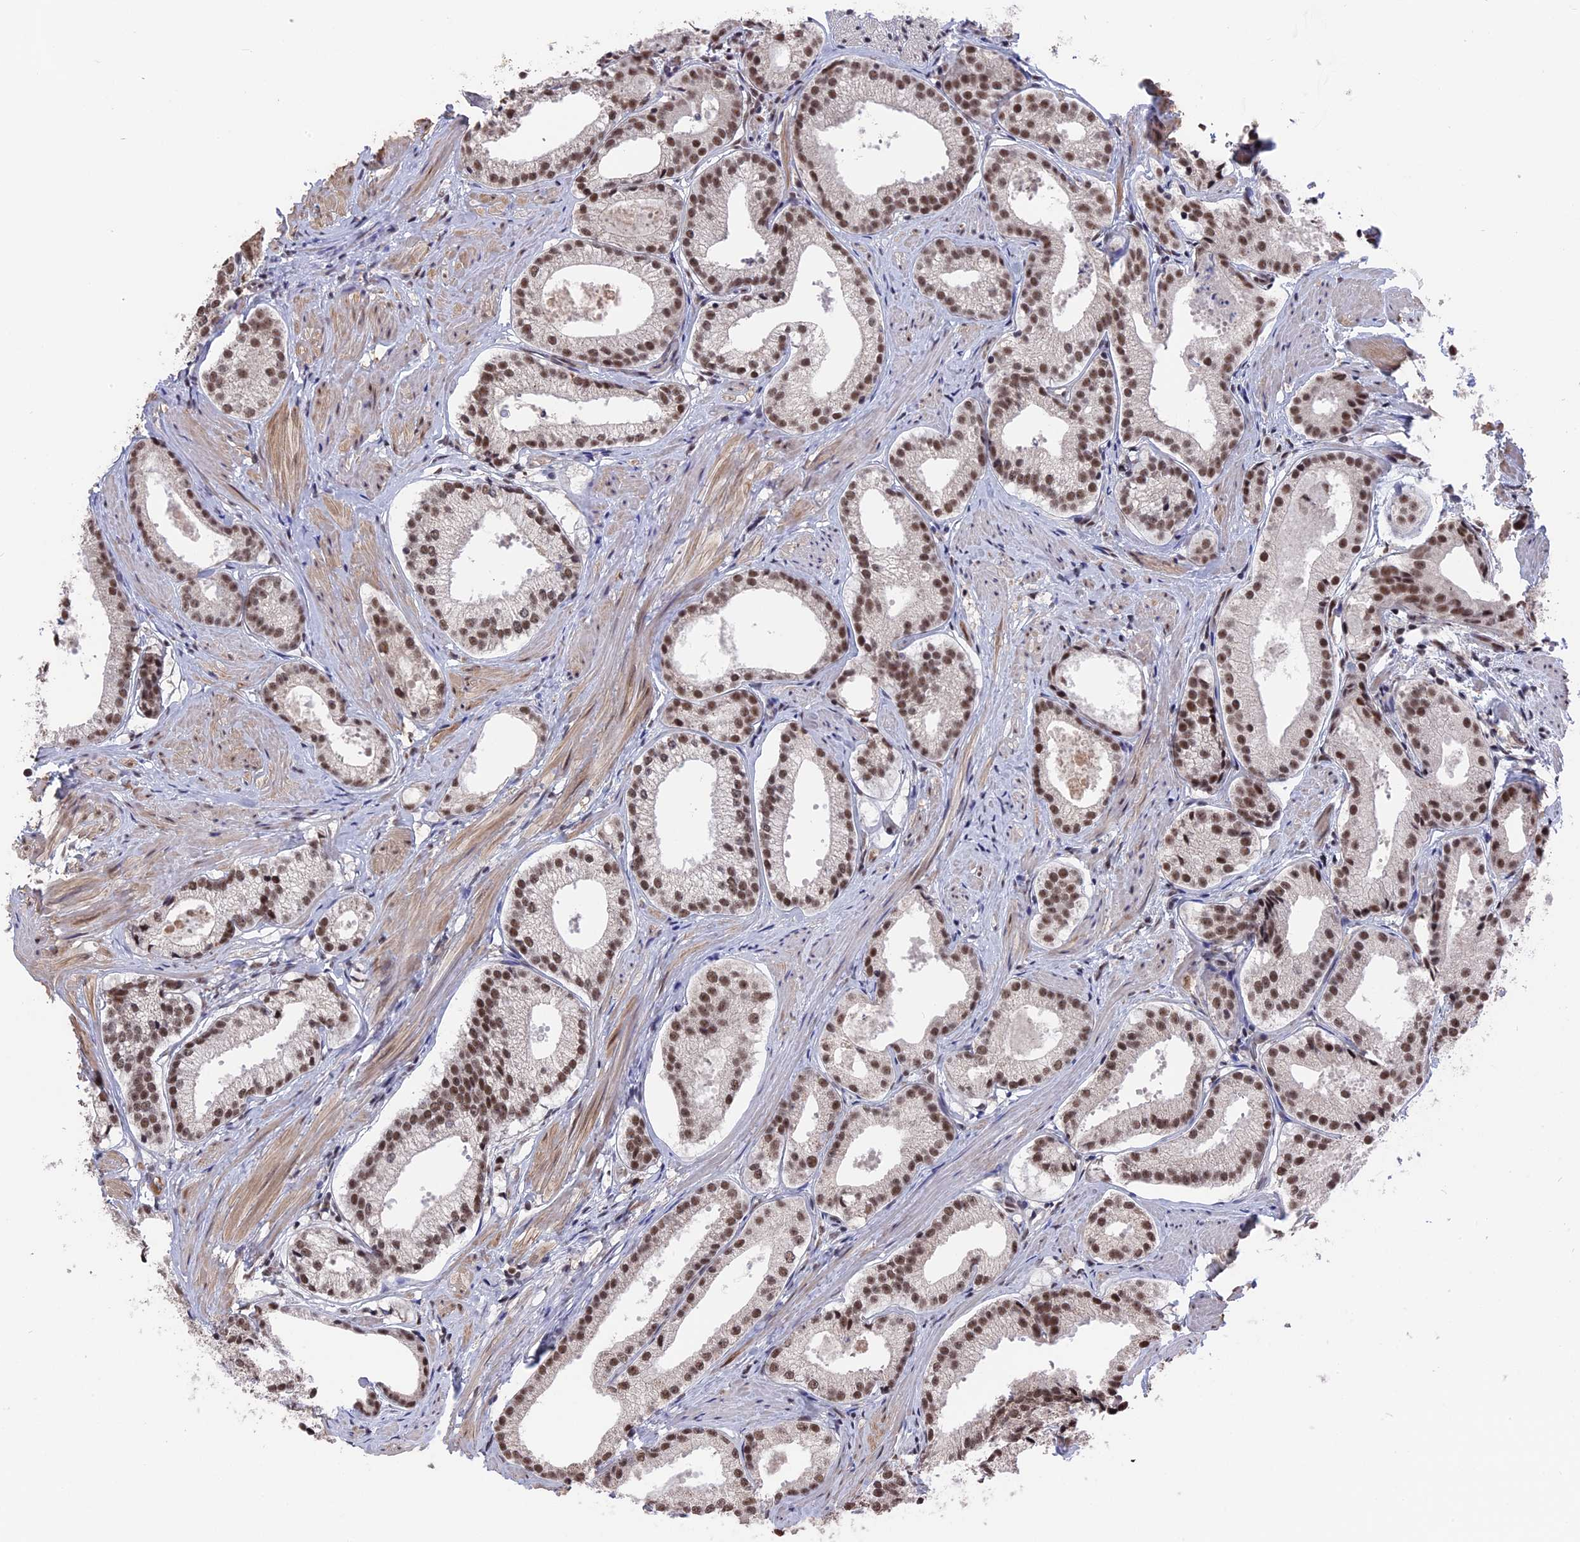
{"staining": {"intensity": "moderate", "quantity": ">75%", "location": "nuclear"}, "tissue": "prostate cancer", "cell_type": "Tumor cells", "image_type": "cancer", "snomed": [{"axis": "morphology", "description": "Adenocarcinoma, Low grade"}, {"axis": "topography", "description": "Prostate"}], "caption": "Protein positivity by immunohistochemistry demonstrates moderate nuclear staining in approximately >75% of tumor cells in prostate low-grade adenocarcinoma.", "gene": "SF3A2", "patient": {"sex": "male", "age": 57}}